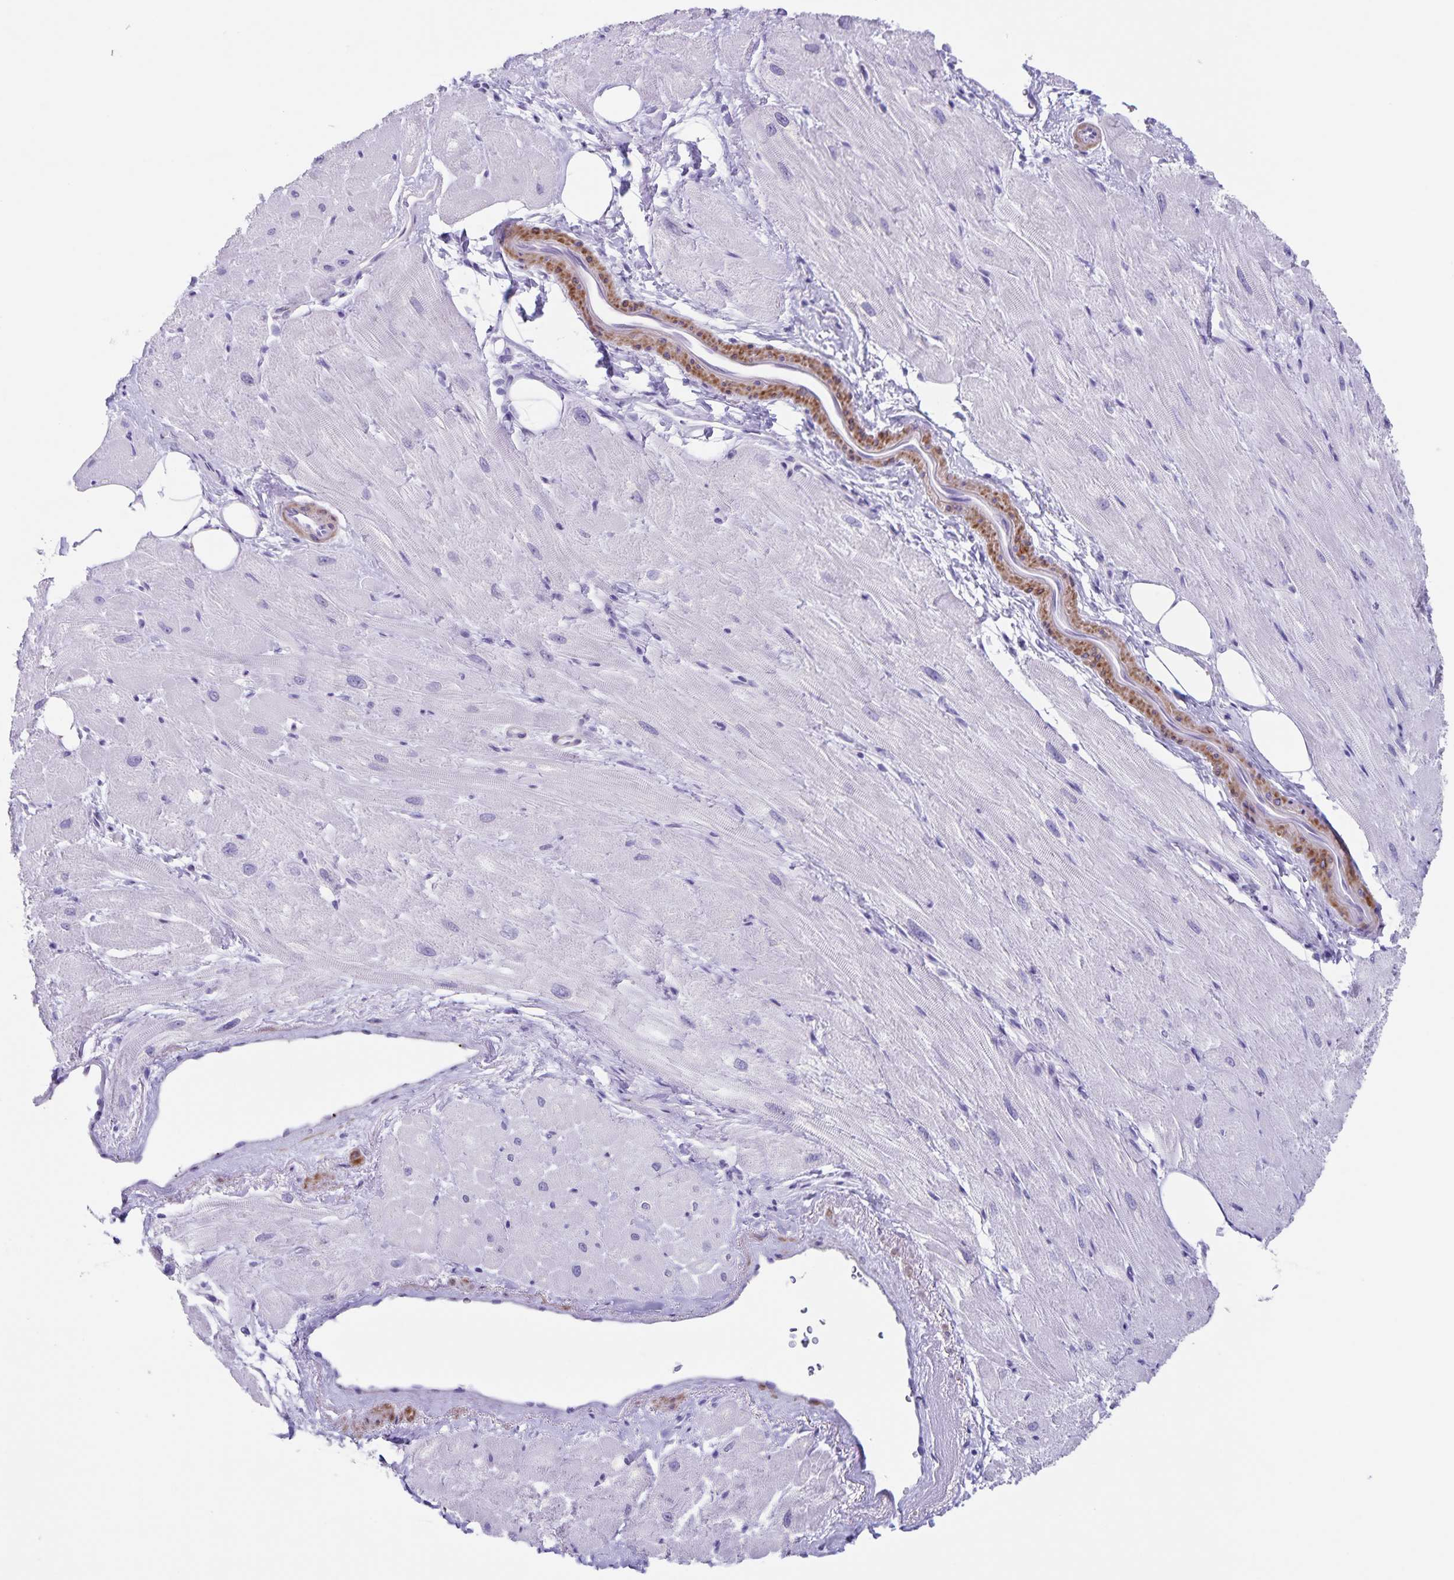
{"staining": {"intensity": "negative", "quantity": "none", "location": "none"}, "tissue": "heart muscle", "cell_type": "Cardiomyocytes", "image_type": "normal", "snomed": [{"axis": "morphology", "description": "Normal tissue, NOS"}, {"axis": "topography", "description": "Heart"}], "caption": "Immunohistochemical staining of normal heart muscle displays no significant expression in cardiomyocytes.", "gene": "C11orf42", "patient": {"sex": "male", "age": 62}}